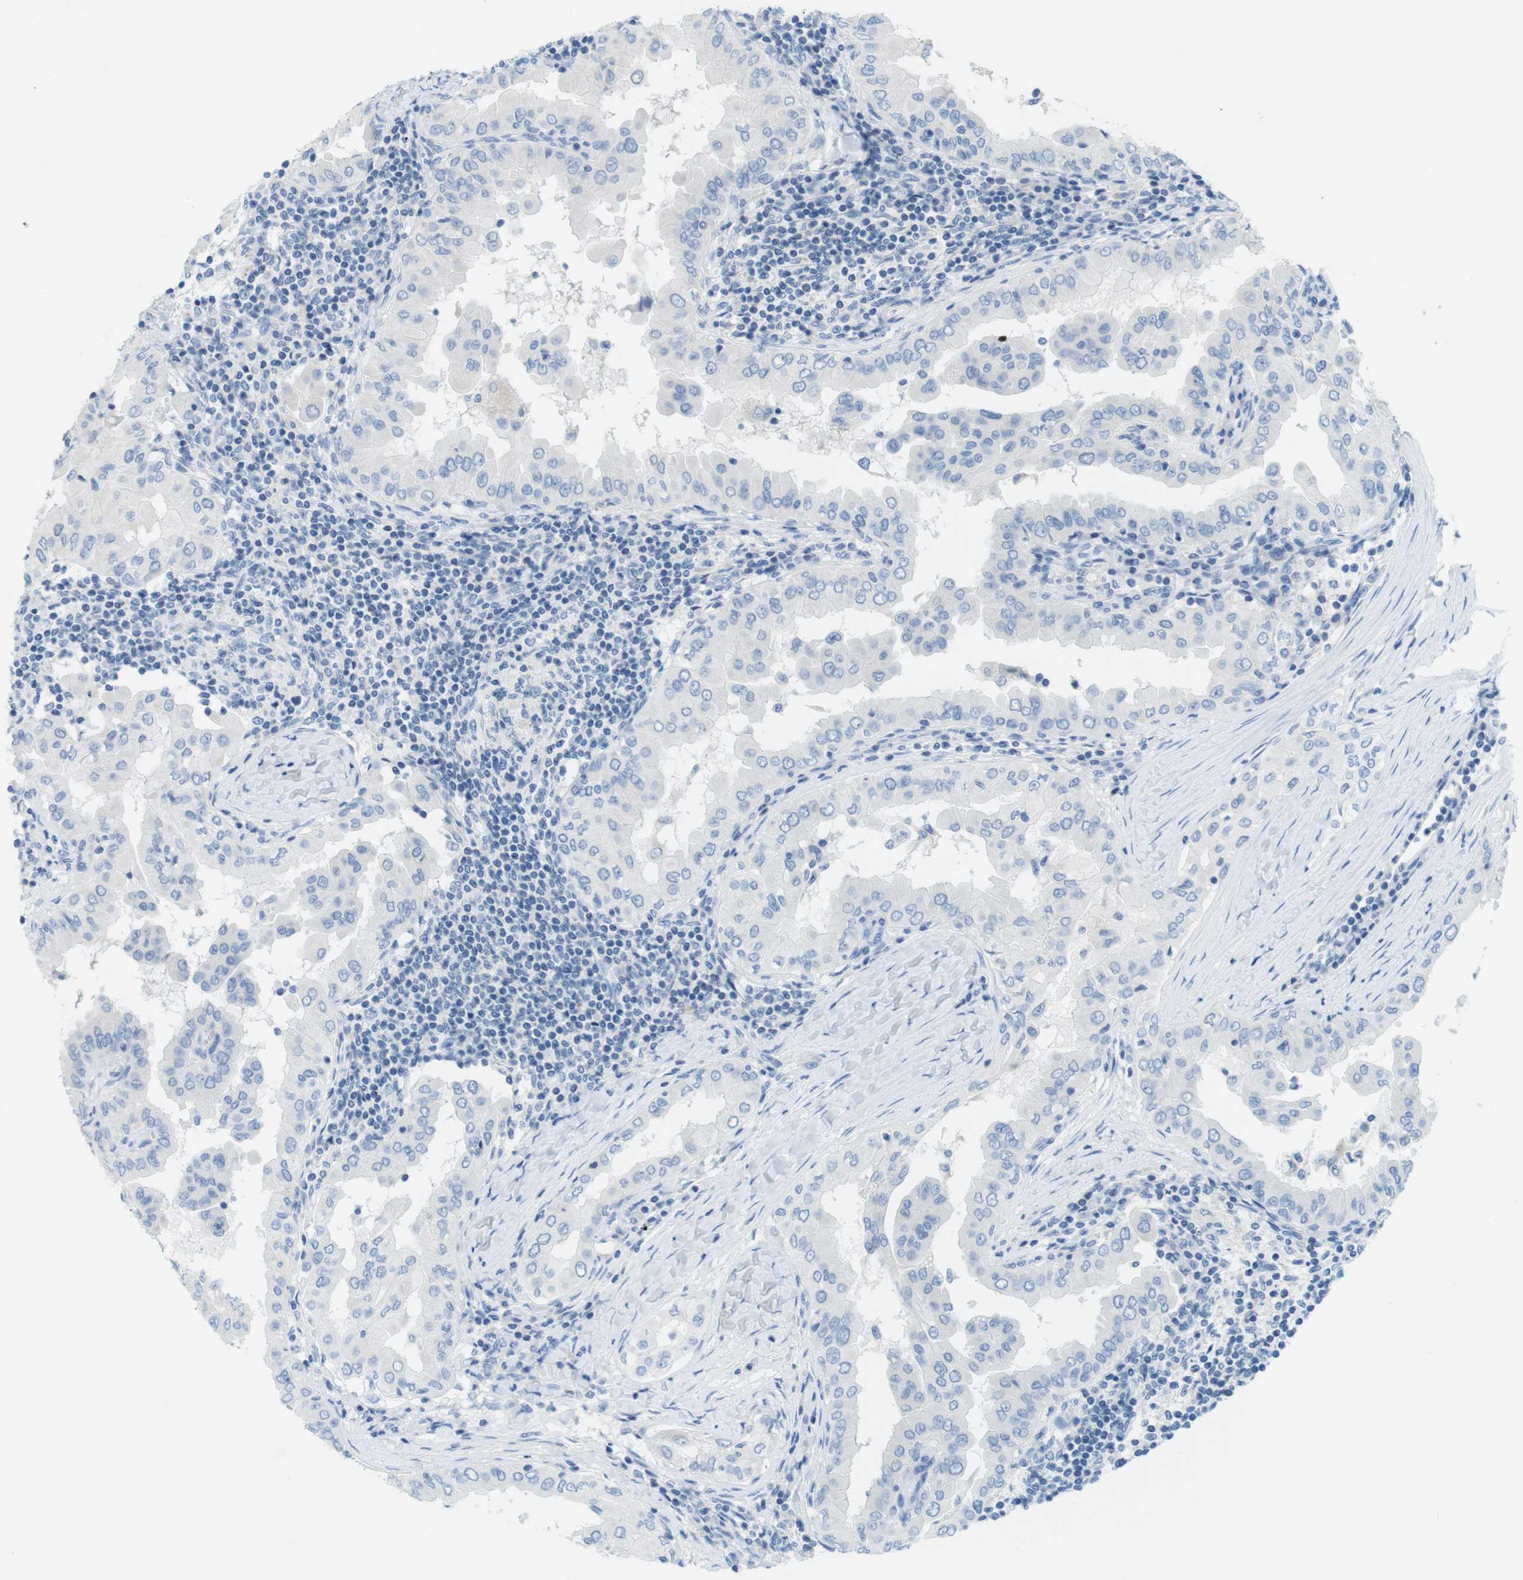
{"staining": {"intensity": "negative", "quantity": "none", "location": "none"}, "tissue": "thyroid cancer", "cell_type": "Tumor cells", "image_type": "cancer", "snomed": [{"axis": "morphology", "description": "Papillary adenocarcinoma, NOS"}, {"axis": "topography", "description": "Thyroid gland"}], "caption": "High magnification brightfield microscopy of thyroid cancer stained with DAB (brown) and counterstained with hematoxylin (blue): tumor cells show no significant positivity.", "gene": "ASIC5", "patient": {"sex": "male", "age": 33}}